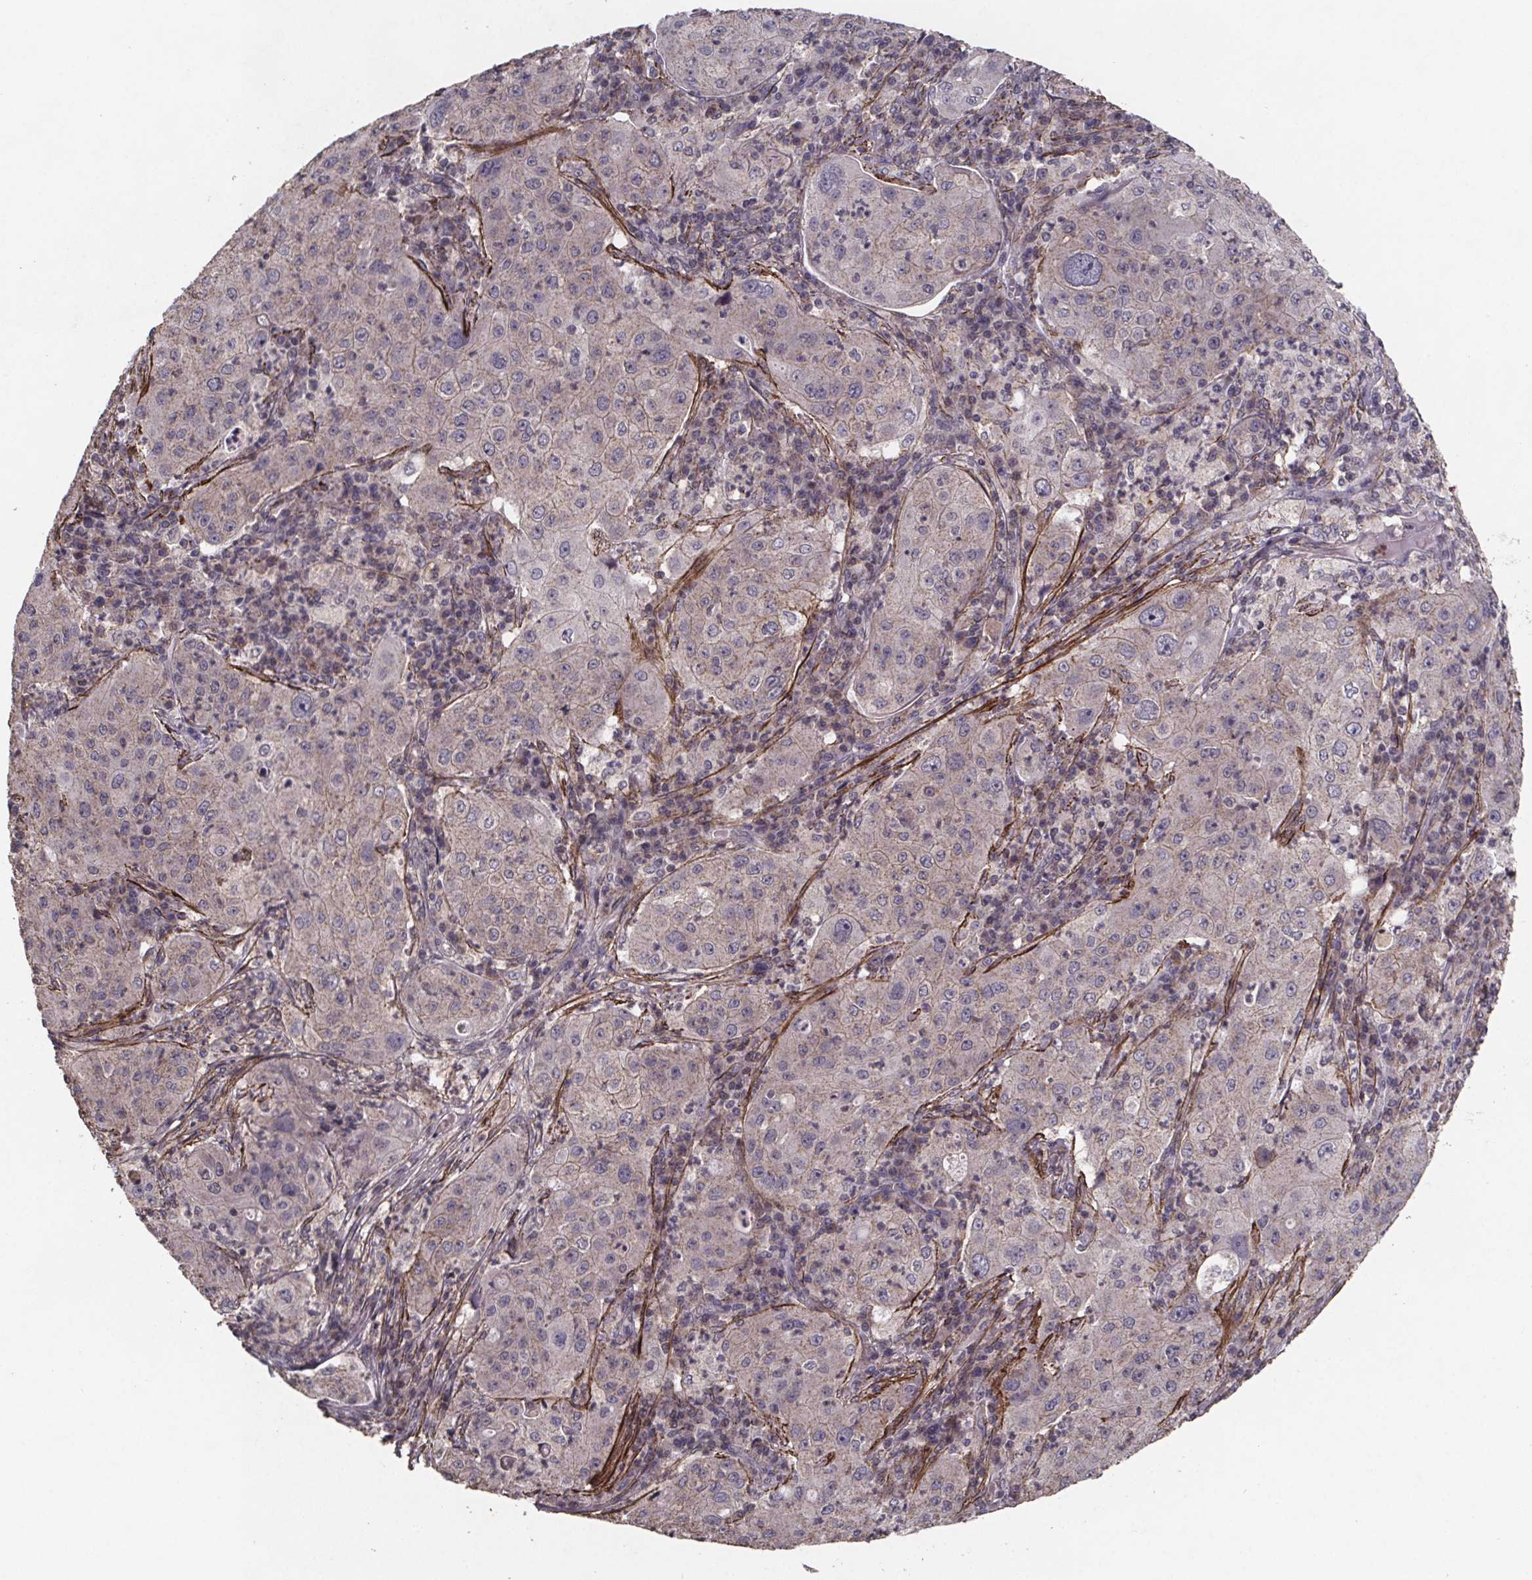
{"staining": {"intensity": "negative", "quantity": "none", "location": "none"}, "tissue": "lung cancer", "cell_type": "Tumor cells", "image_type": "cancer", "snomed": [{"axis": "morphology", "description": "Squamous cell carcinoma, NOS"}, {"axis": "topography", "description": "Lung"}], "caption": "Photomicrograph shows no protein staining in tumor cells of lung cancer (squamous cell carcinoma) tissue.", "gene": "PALLD", "patient": {"sex": "female", "age": 59}}